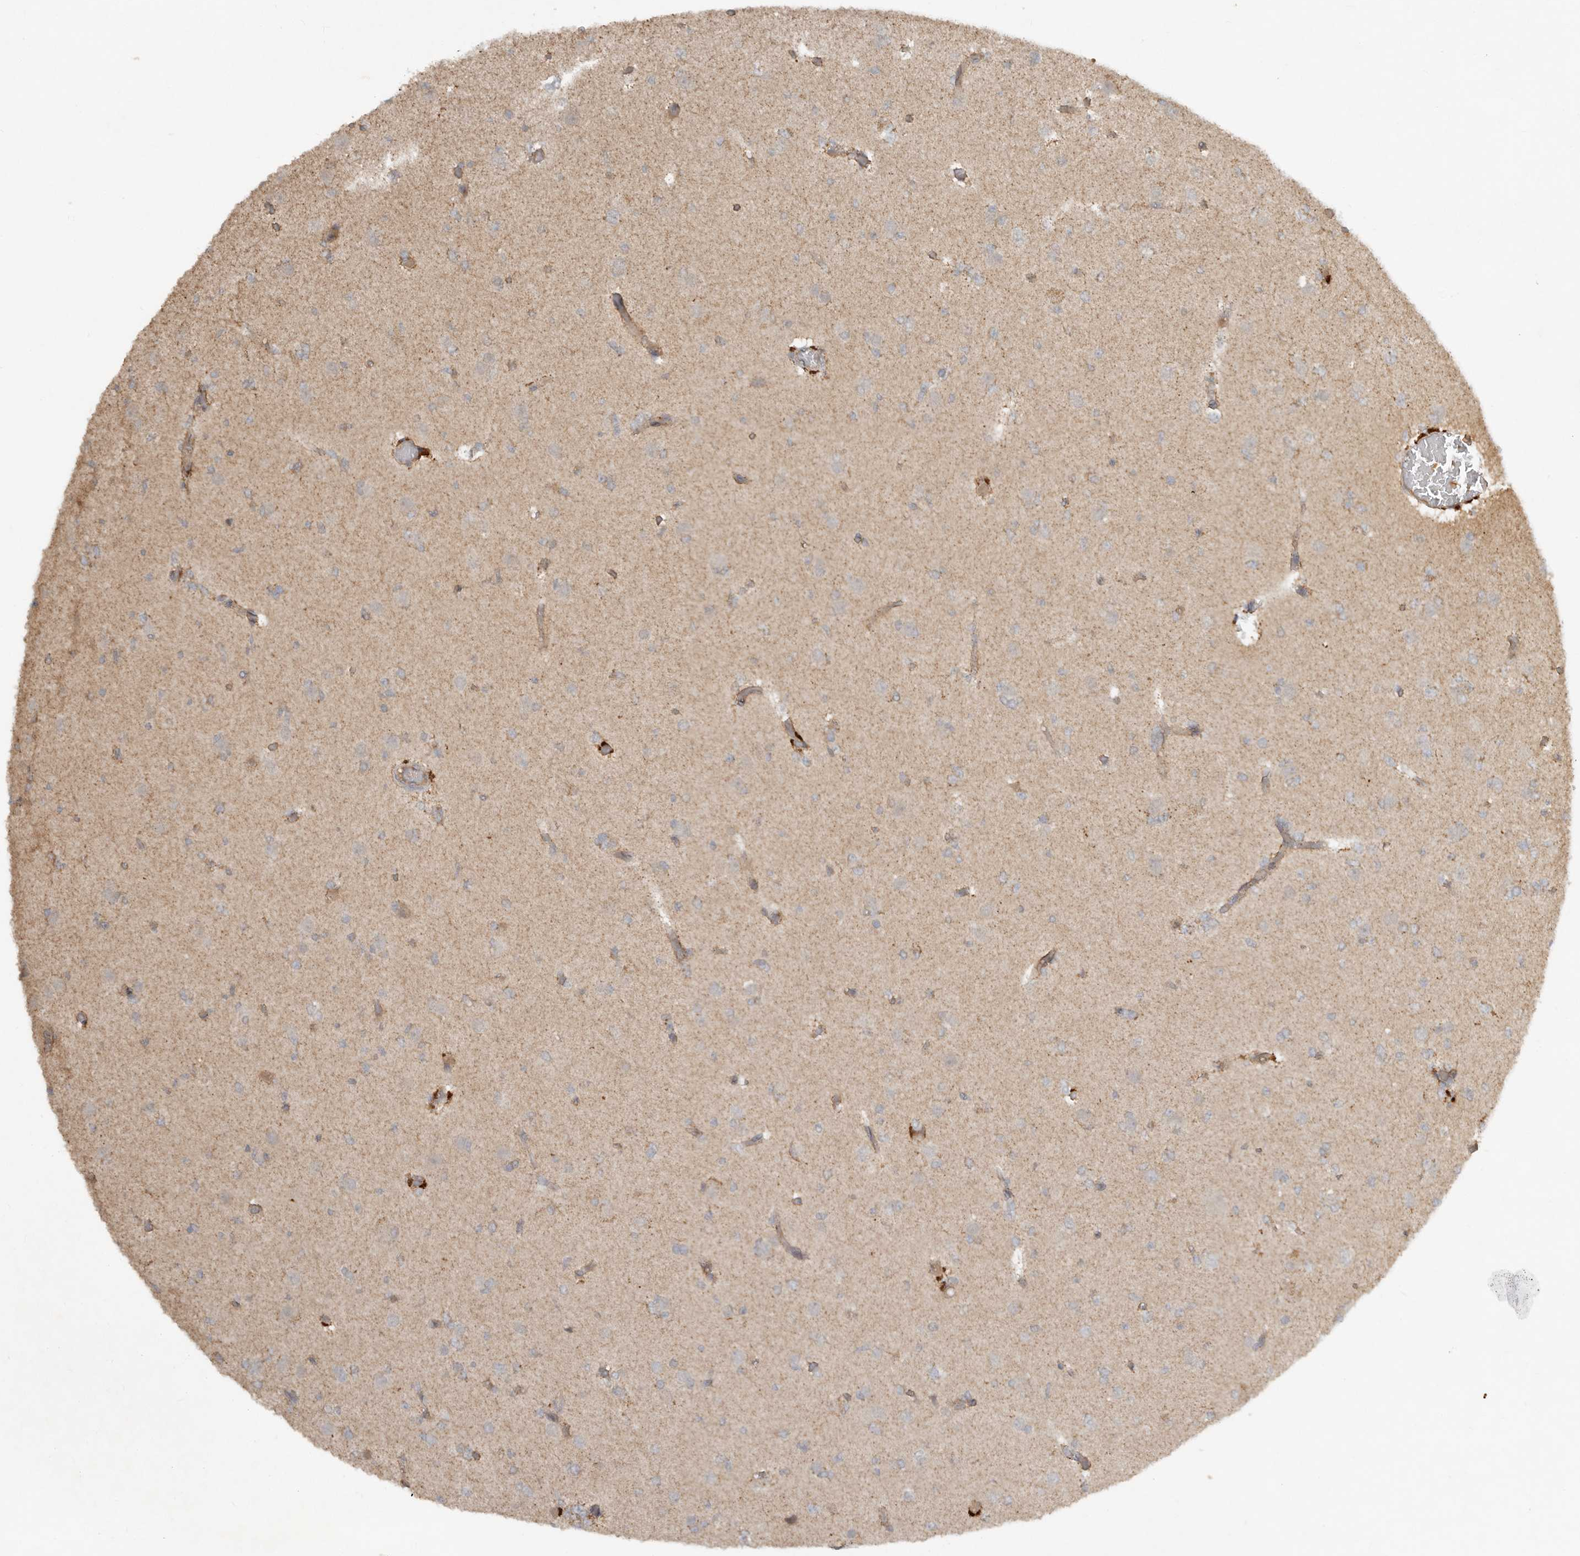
{"staining": {"intensity": "negative", "quantity": "none", "location": "none"}, "tissue": "glioma", "cell_type": "Tumor cells", "image_type": "cancer", "snomed": [{"axis": "morphology", "description": "Glioma, malignant, Low grade"}, {"axis": "topography", "description": "Brain"}], "caption": "Tumor cells show no significant expression in malignant low-grade glioma. The staining is performed using DAB (3,3'-diaminobenzidine) brown chromogen with nuclei counter-stained in using hematoxylin.", "gene": "TEAD3", "patient": {"sex": "female", "age": 22}}